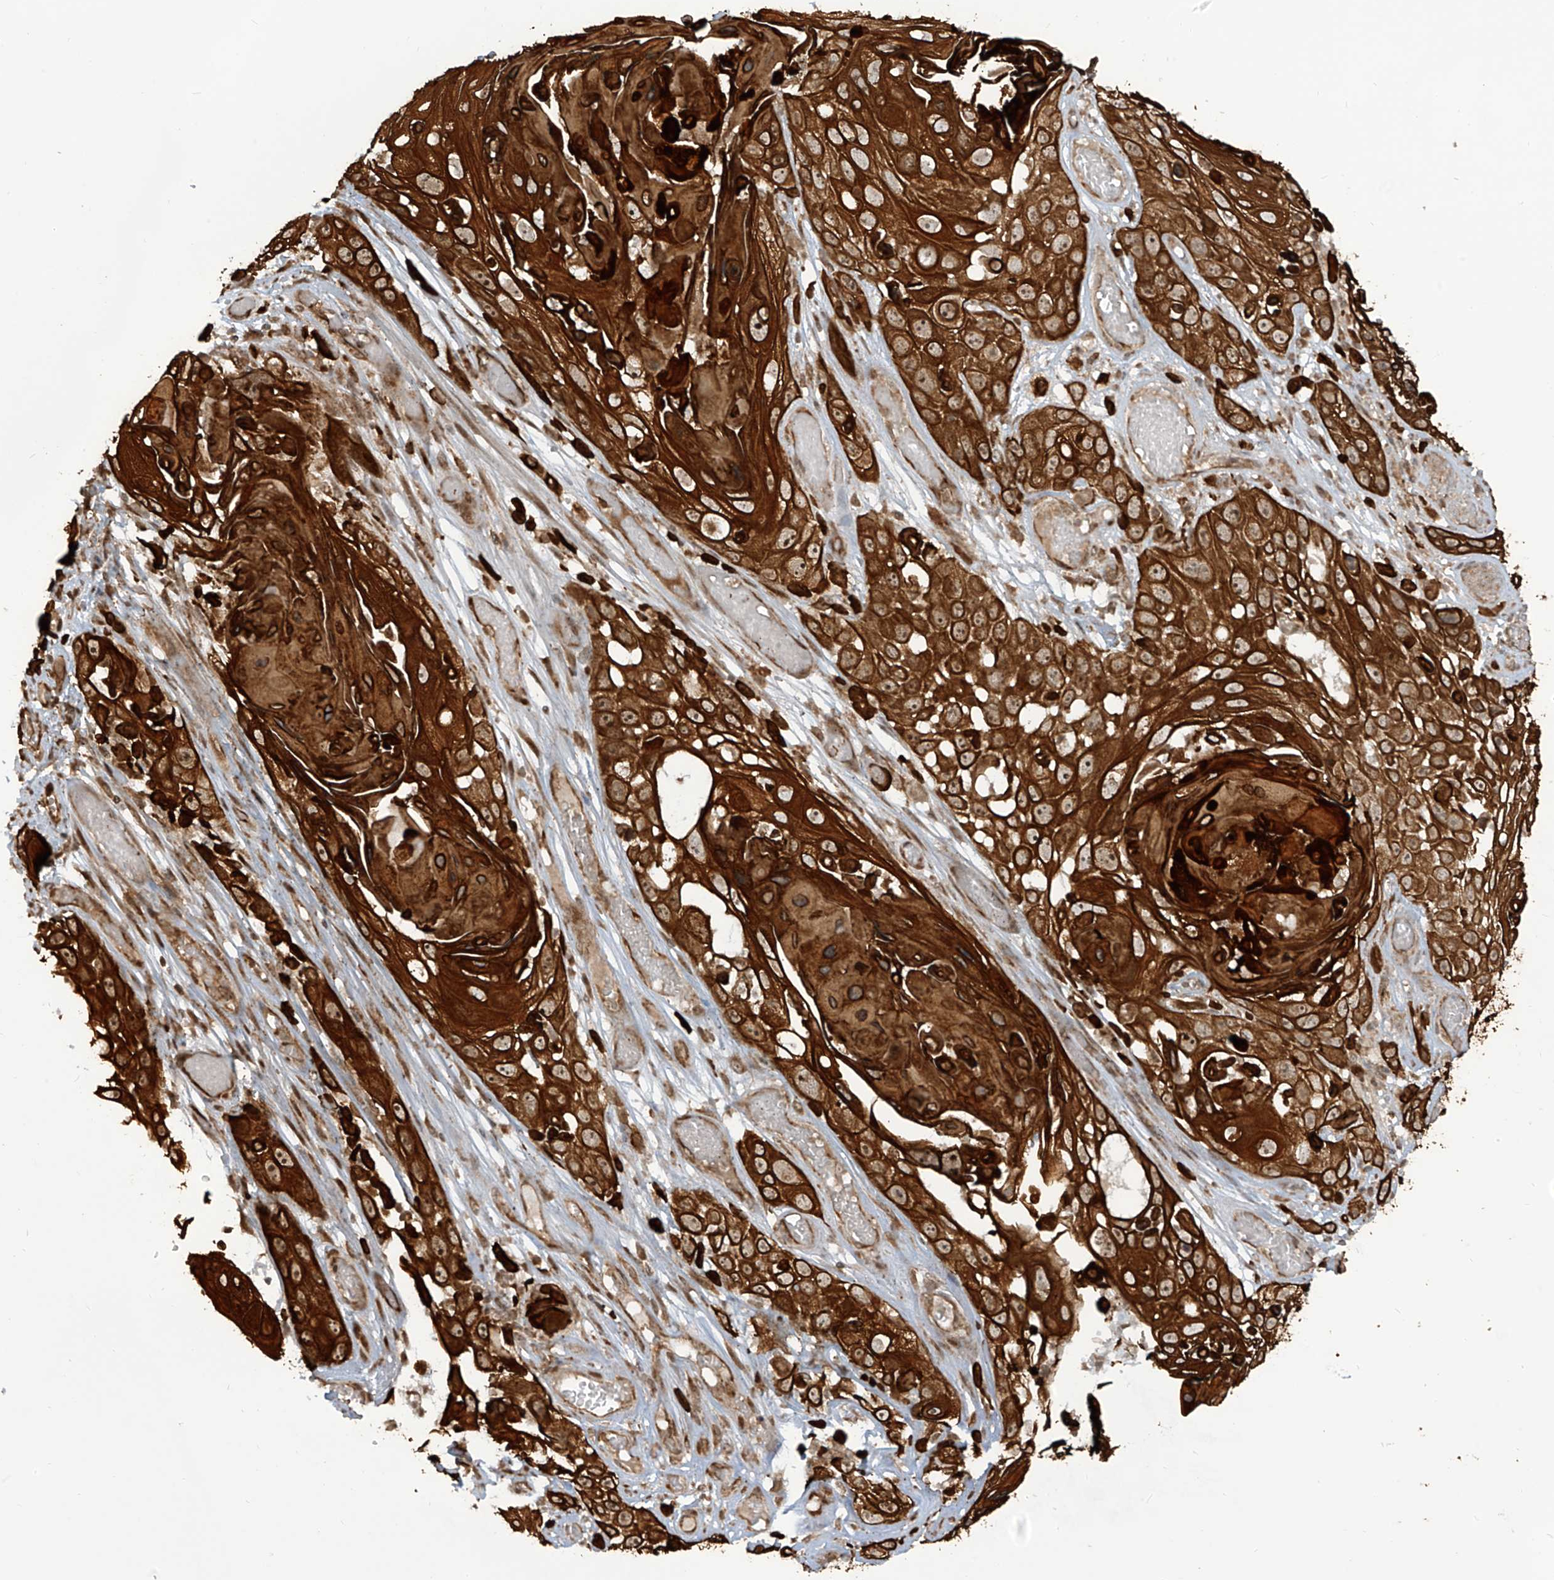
{"staining": {"intensity": "strong", "quantity": ">75%", "location": "cytoplasmic/membranous"}, "tissue": "skin cancer", "cell_type": "Tumor cells", "image_type": "cancer", "snomed": [{"axis": "morphology", "description": "Squamous cell carcinoma, NOS"}, {"axis": "topography", "description": "Skin"}], "caption": "This is a micrograph of IHC staining of skin squamous cell carcinoma, which shows strong staining in the cytoplasmic/membranous of tumor cells.", "gene": "TRIM67", "patient": {"sex": "male", "age": 55}}